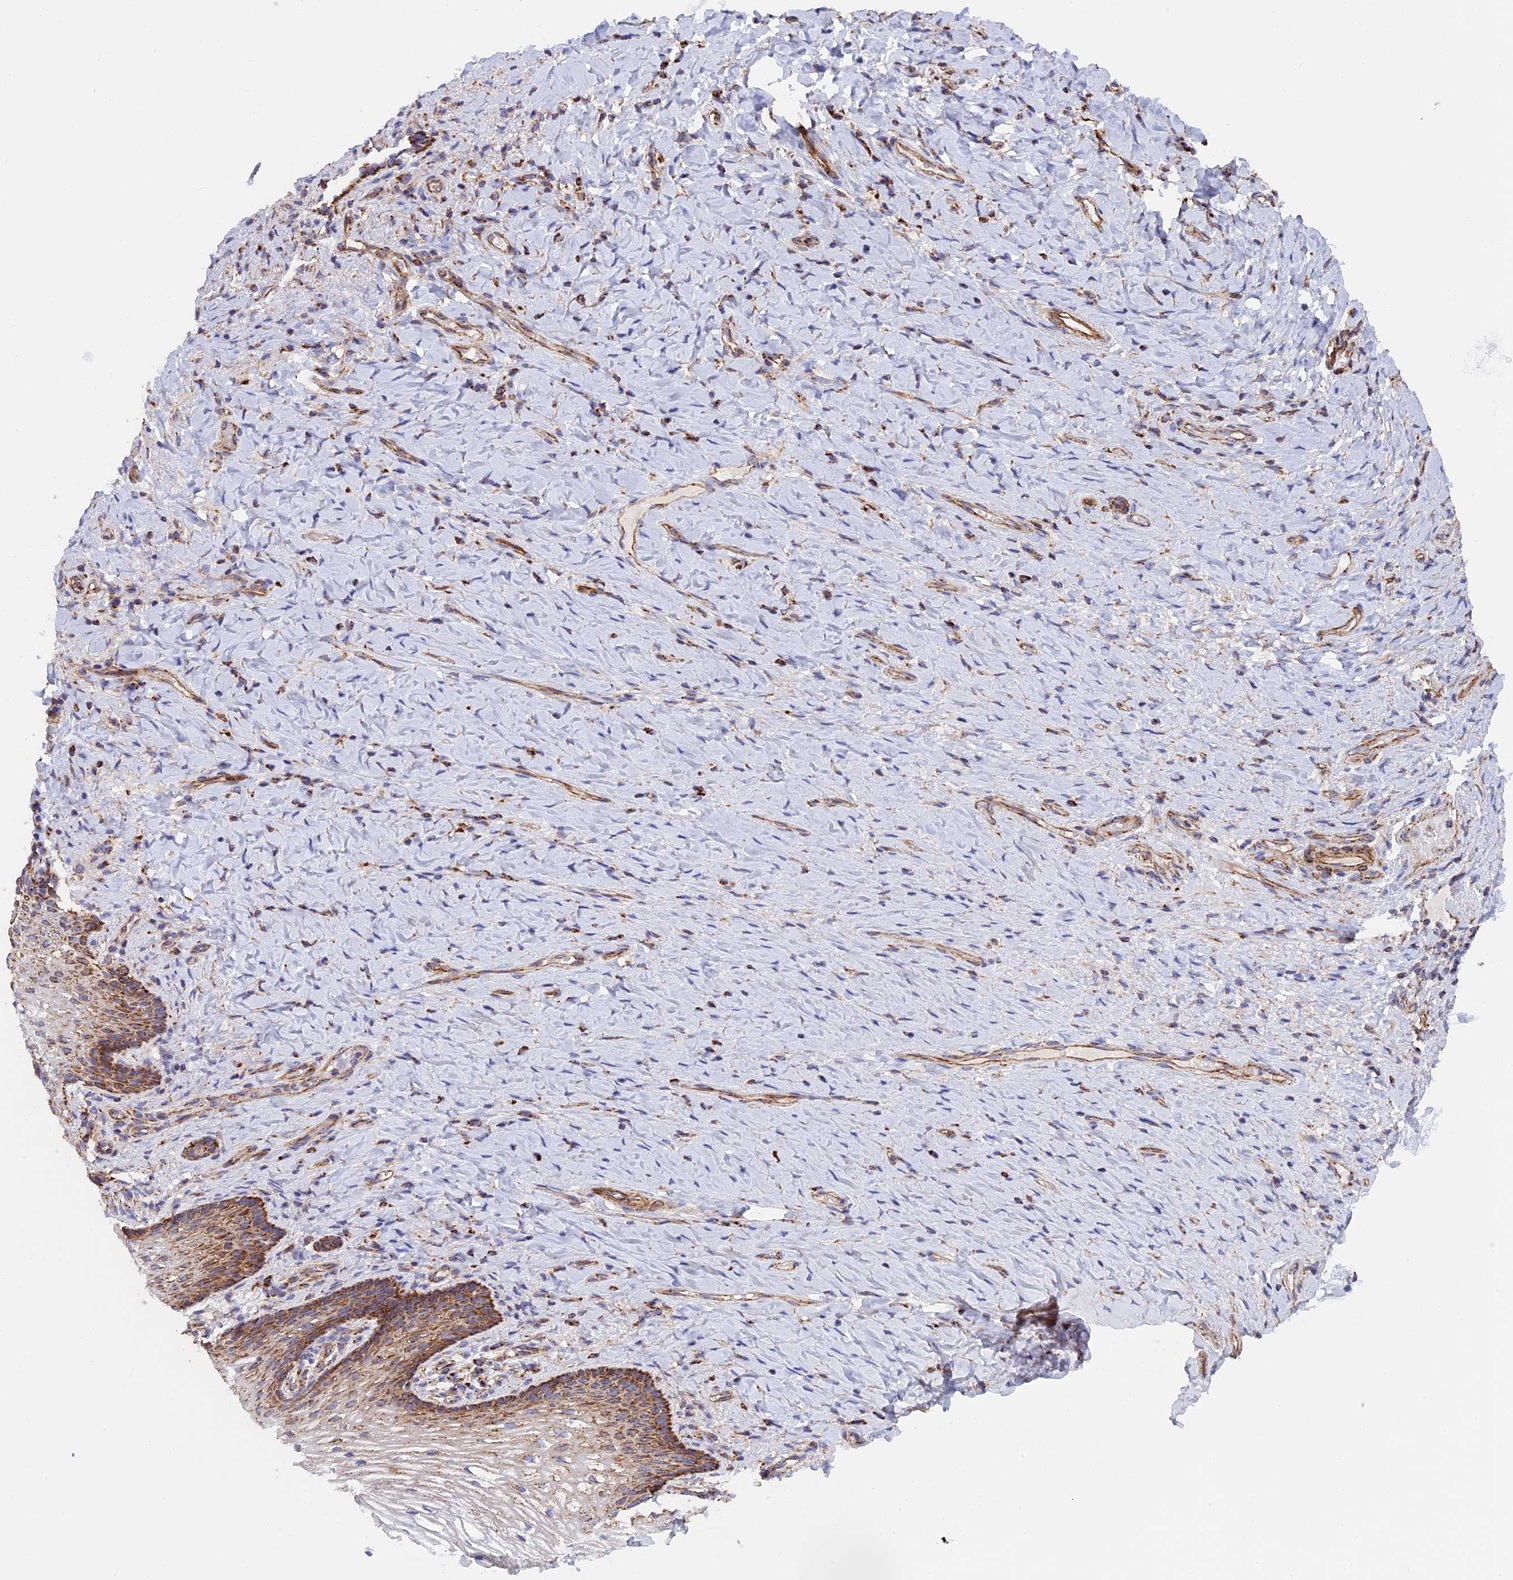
{"staining": {"intensity": "strong", "quantity": "25%-75%", "location": "cytoplasmic/membranous"}, "tissue": "vagina", "cell_type": "Squamous epithelial cells", "image_type": "normal", "snomed": [{"axis": "morphology", "description": "Normal tissue, NOS"}, {"axis": "topography", "description": "Vagina"}], "caption": "Squamous epithelial cells display high levels of strong cytoplasmic/membranous expression in approximately 25%-75% of cells in benign human vagina. The protein is stained brown, and the nuclei are stained in blue (DAB (3,3'-diaminobenzidine) IHC with brightfield microscopy, high magnification).", "gene": "UQCRB", "patient": {"sex": "female", "age": 60}}